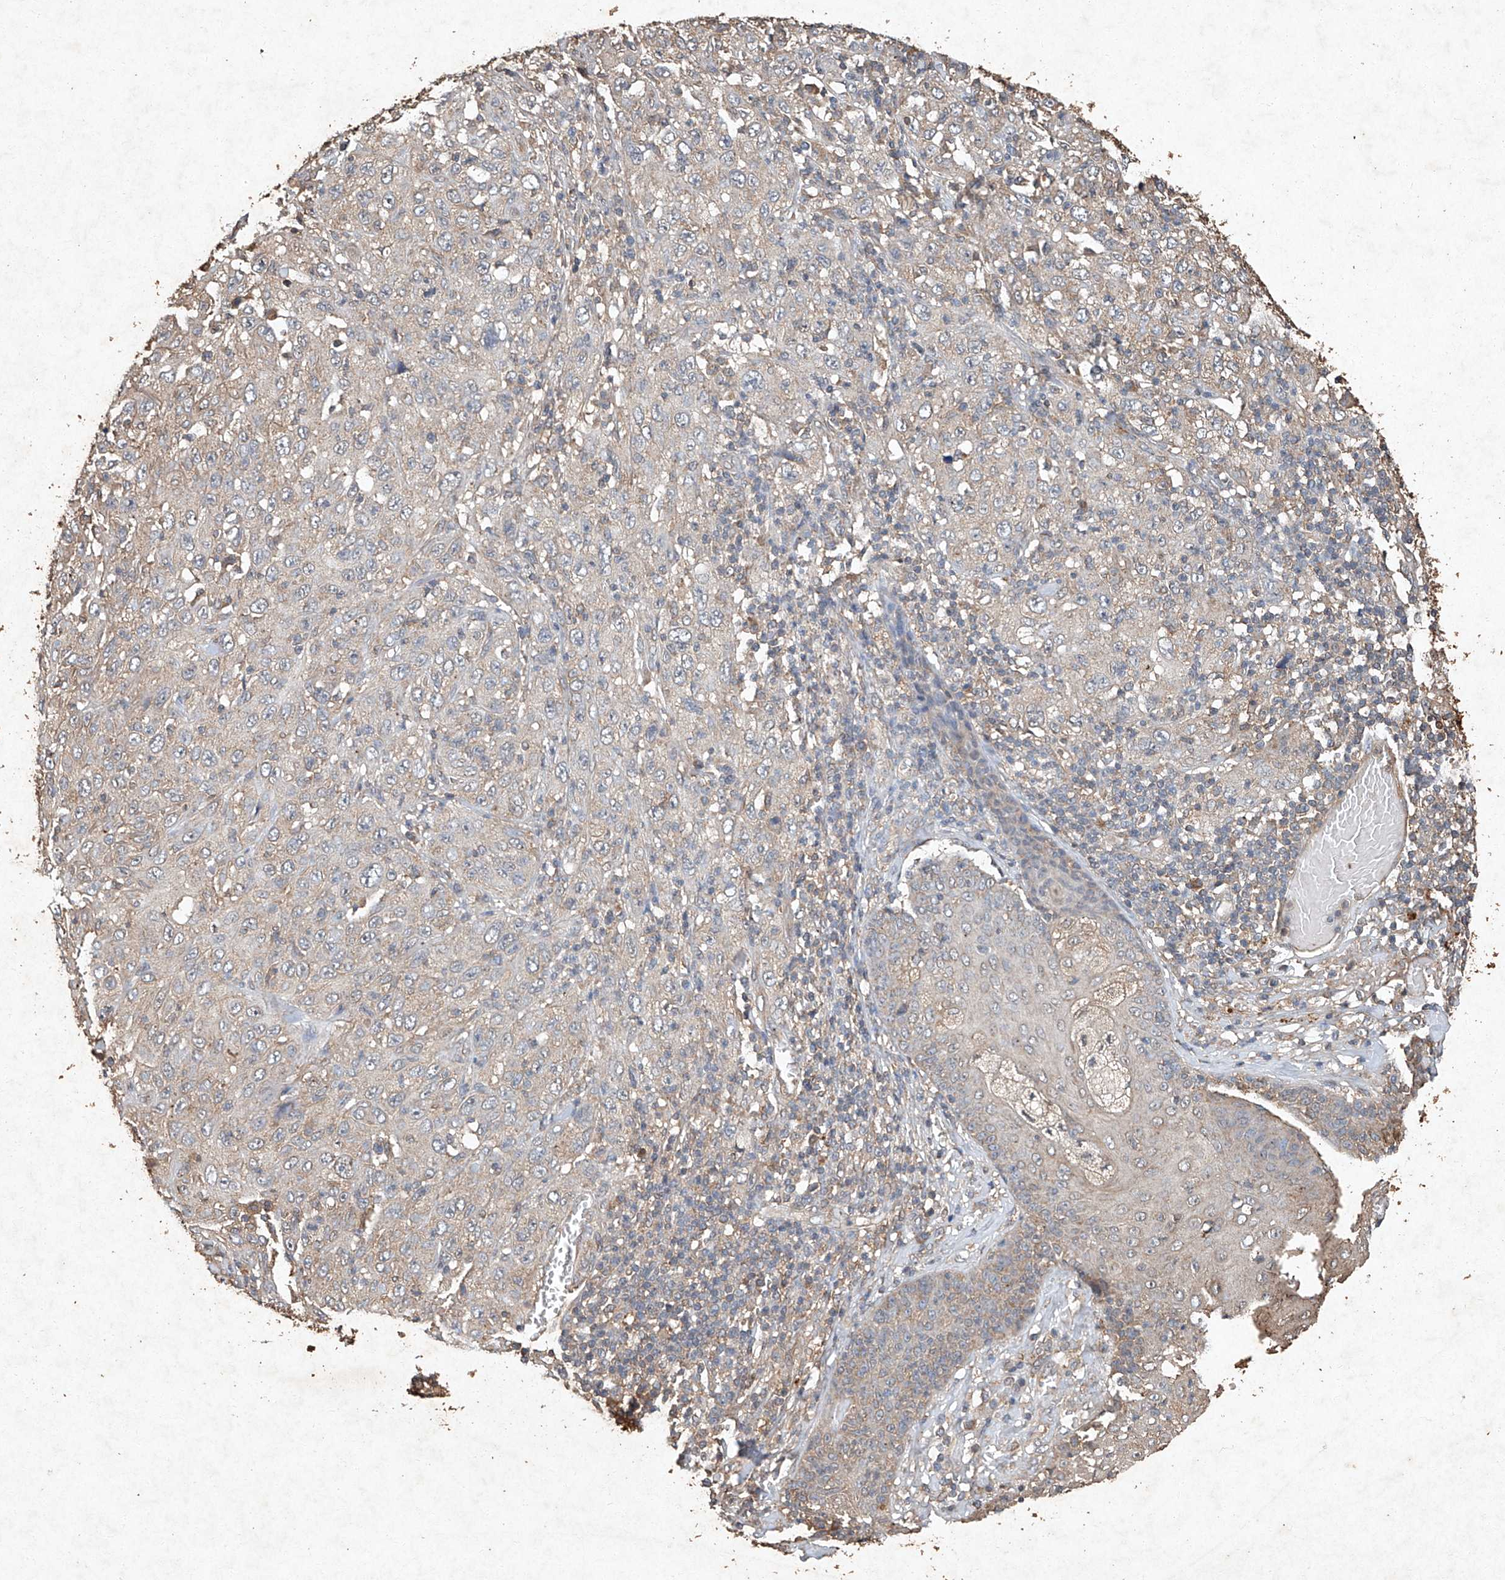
{"staining": {"intensity": "weak", "quantity": "25%-75%", "location": "cytoplasmic/membranous"}, "tissue": "skin cancer", "cell_type": "Tumor cells", "image_type": "cancer", "snomed": [{"axis": "morphology", "description": "Squamous cell carcinoma, NOS"}, {"axis": "topography", "description": "Skin"}], "caption": "Immunohistochemistry (IHC) photomicrograph of neoplastic tissue: skin cancer stained using IHC exhibits low levels of weak protein expression localized specifically in the cytoplasmic/membranous of tumor cells, appearing as a cytoplasmic/membranous brown color.", "gene": "STK3", "patient": {"sex": "female", "age": 88}}